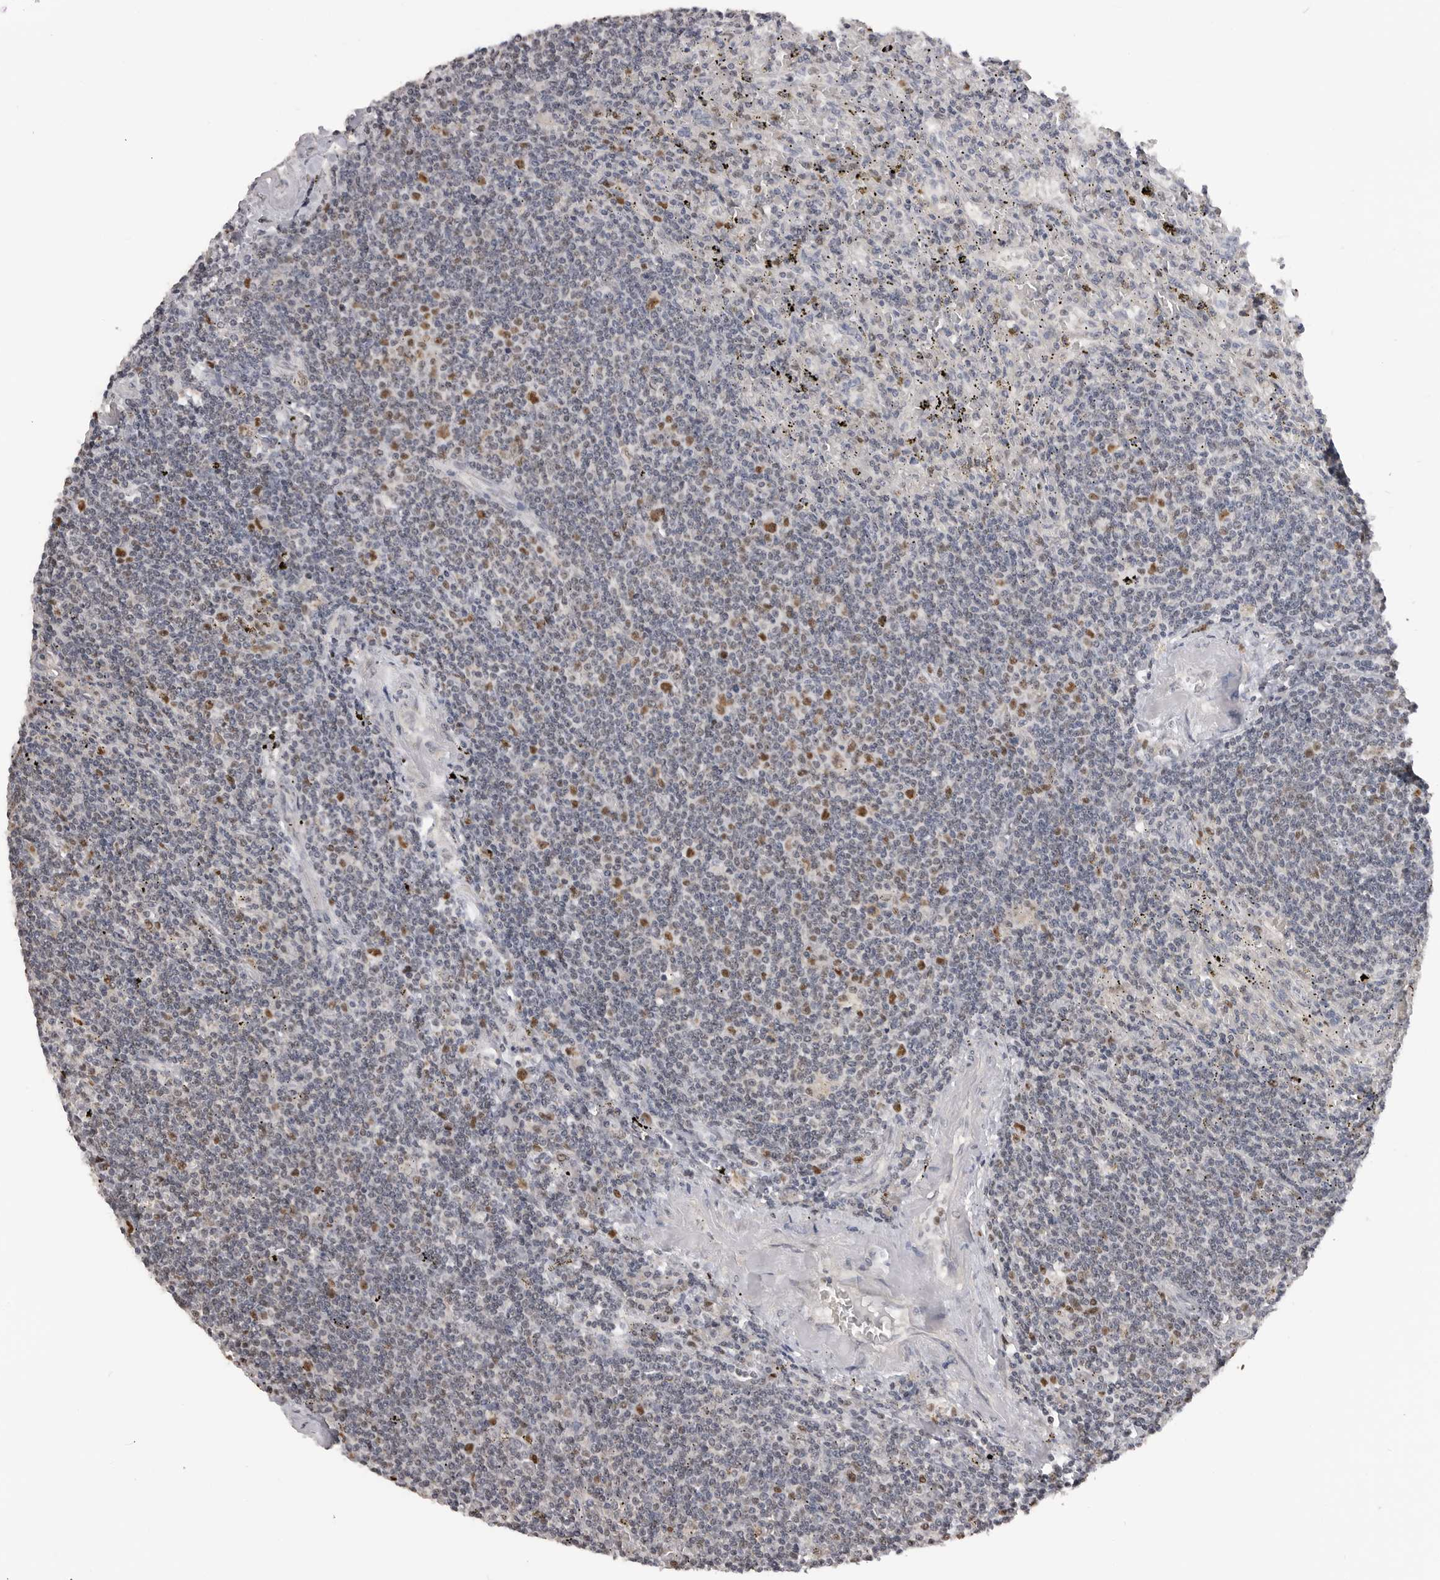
{"staining": {"intensity": "negative", "quantity": "none", "location": "none"}, "tissue": "lymphoma", "cell_type": "Tumor cells", "image_type": "cancer", "snomed": [{"axis": "morphology", "description": "Malignant lymphoma, non-Hodgkin's type, Low grade"}, {"axis": "topography", "description": "Spleen"}], "caption": "Immunohistochemical staining of human malignant lymphoma, non-Hodgkin's type (low-grade) displays no significant positivity in tumor cells. (Stains: DAB IHC with hematoxylin counter stain, Microscopy: brightfield microscopy at high magnification).", "gene": "SMARCC1", "patient": {"sex": "male", "age": 76}}